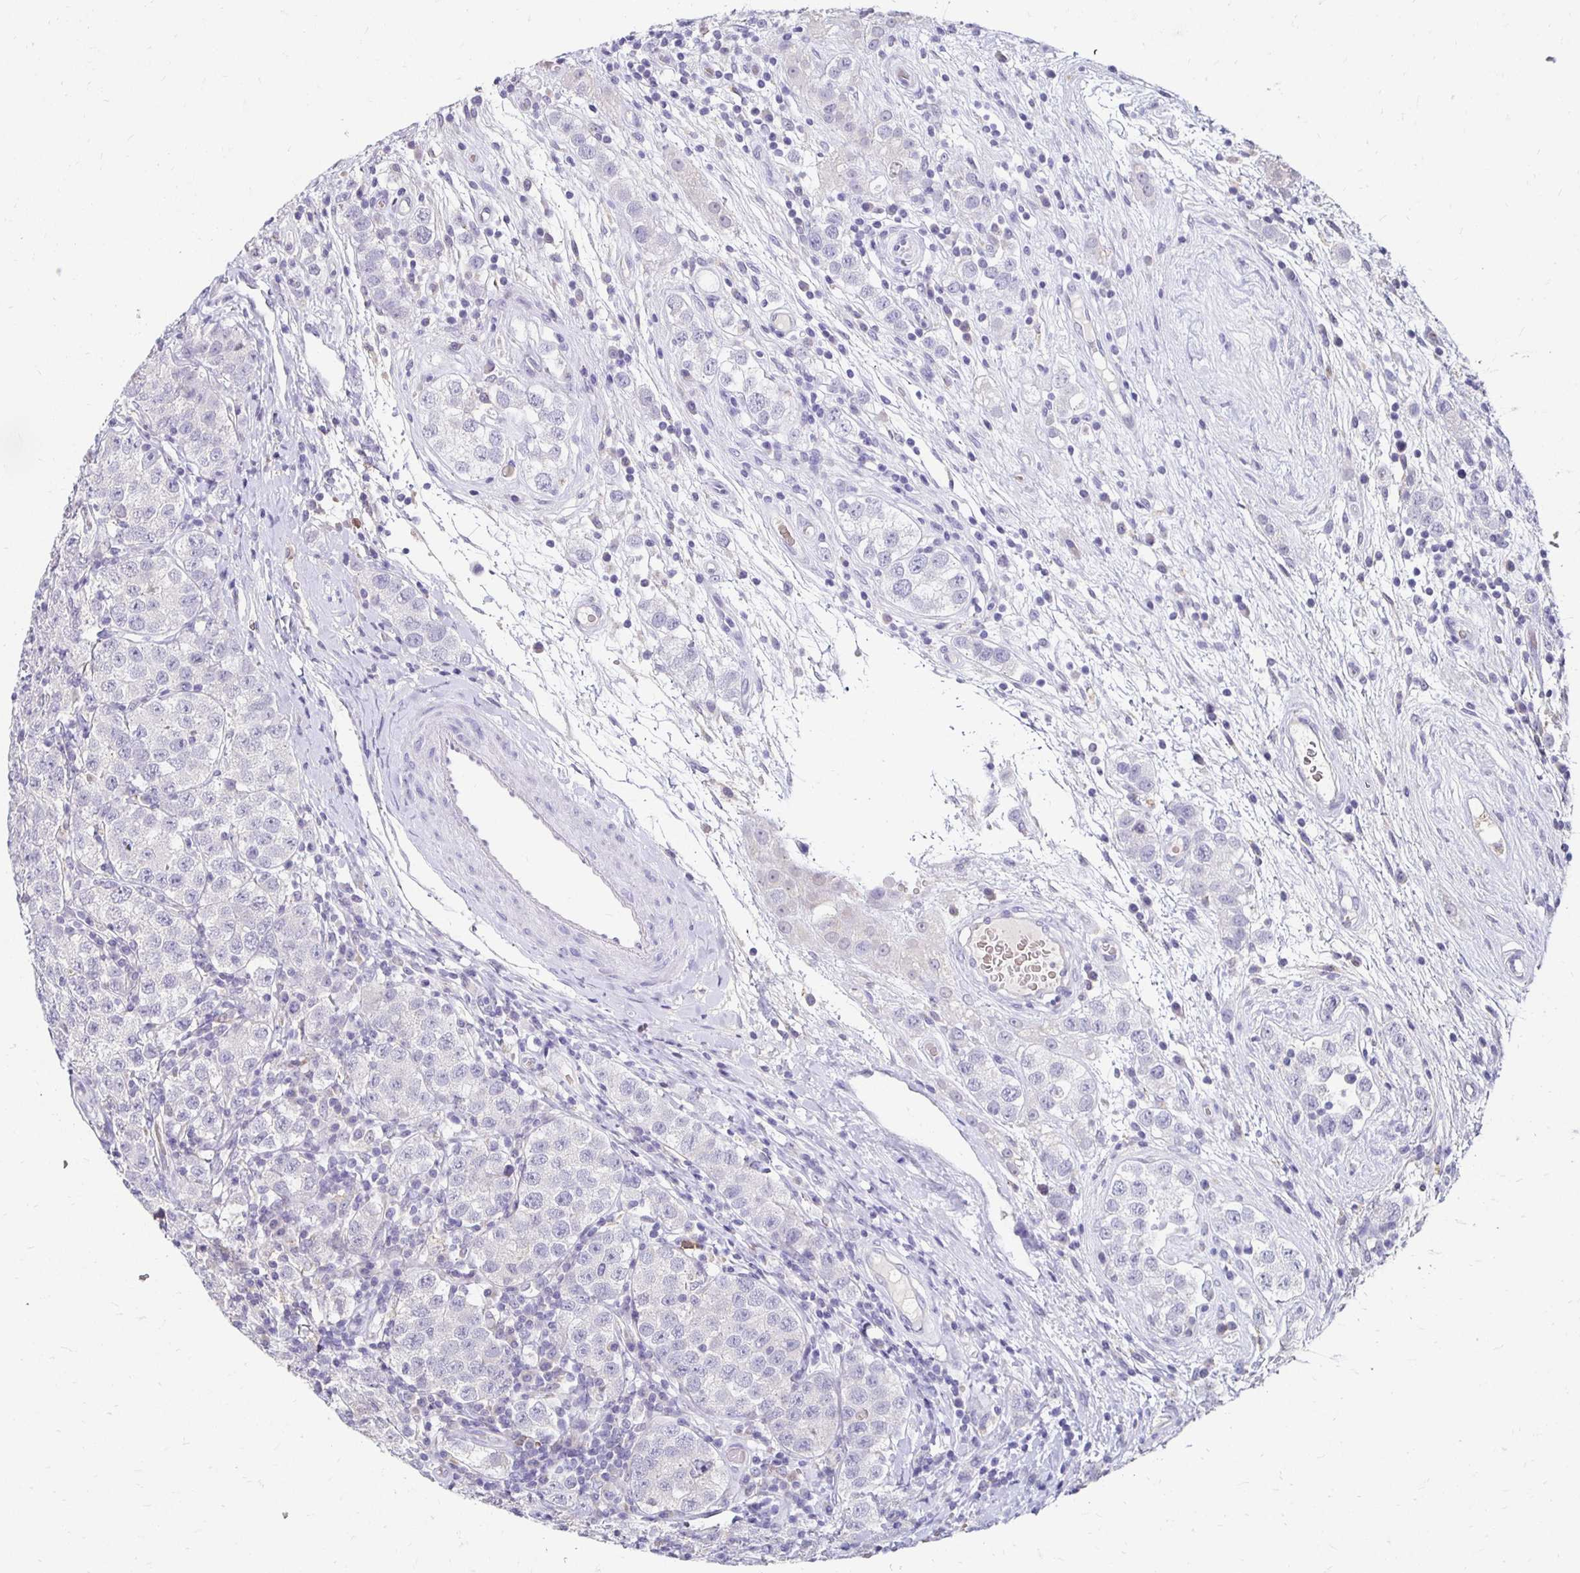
{"staining": {"intensity": "negative", "quantity": "none", "location": "none"}, "tissue": "testis cancer", "cell_type": "Tumor cells", "image_type": "cancer", "snomed": [{"axis": "morphology", "description": "Seminoma, NOS"}, {"axis": "topography", "description": "Testis"}], "caption": "Photomicrograph shows no protein staining in tumor cells of testis seminoma tissue.", "gene": "GK2", "patient": {"sex": "male", "age": 34}}